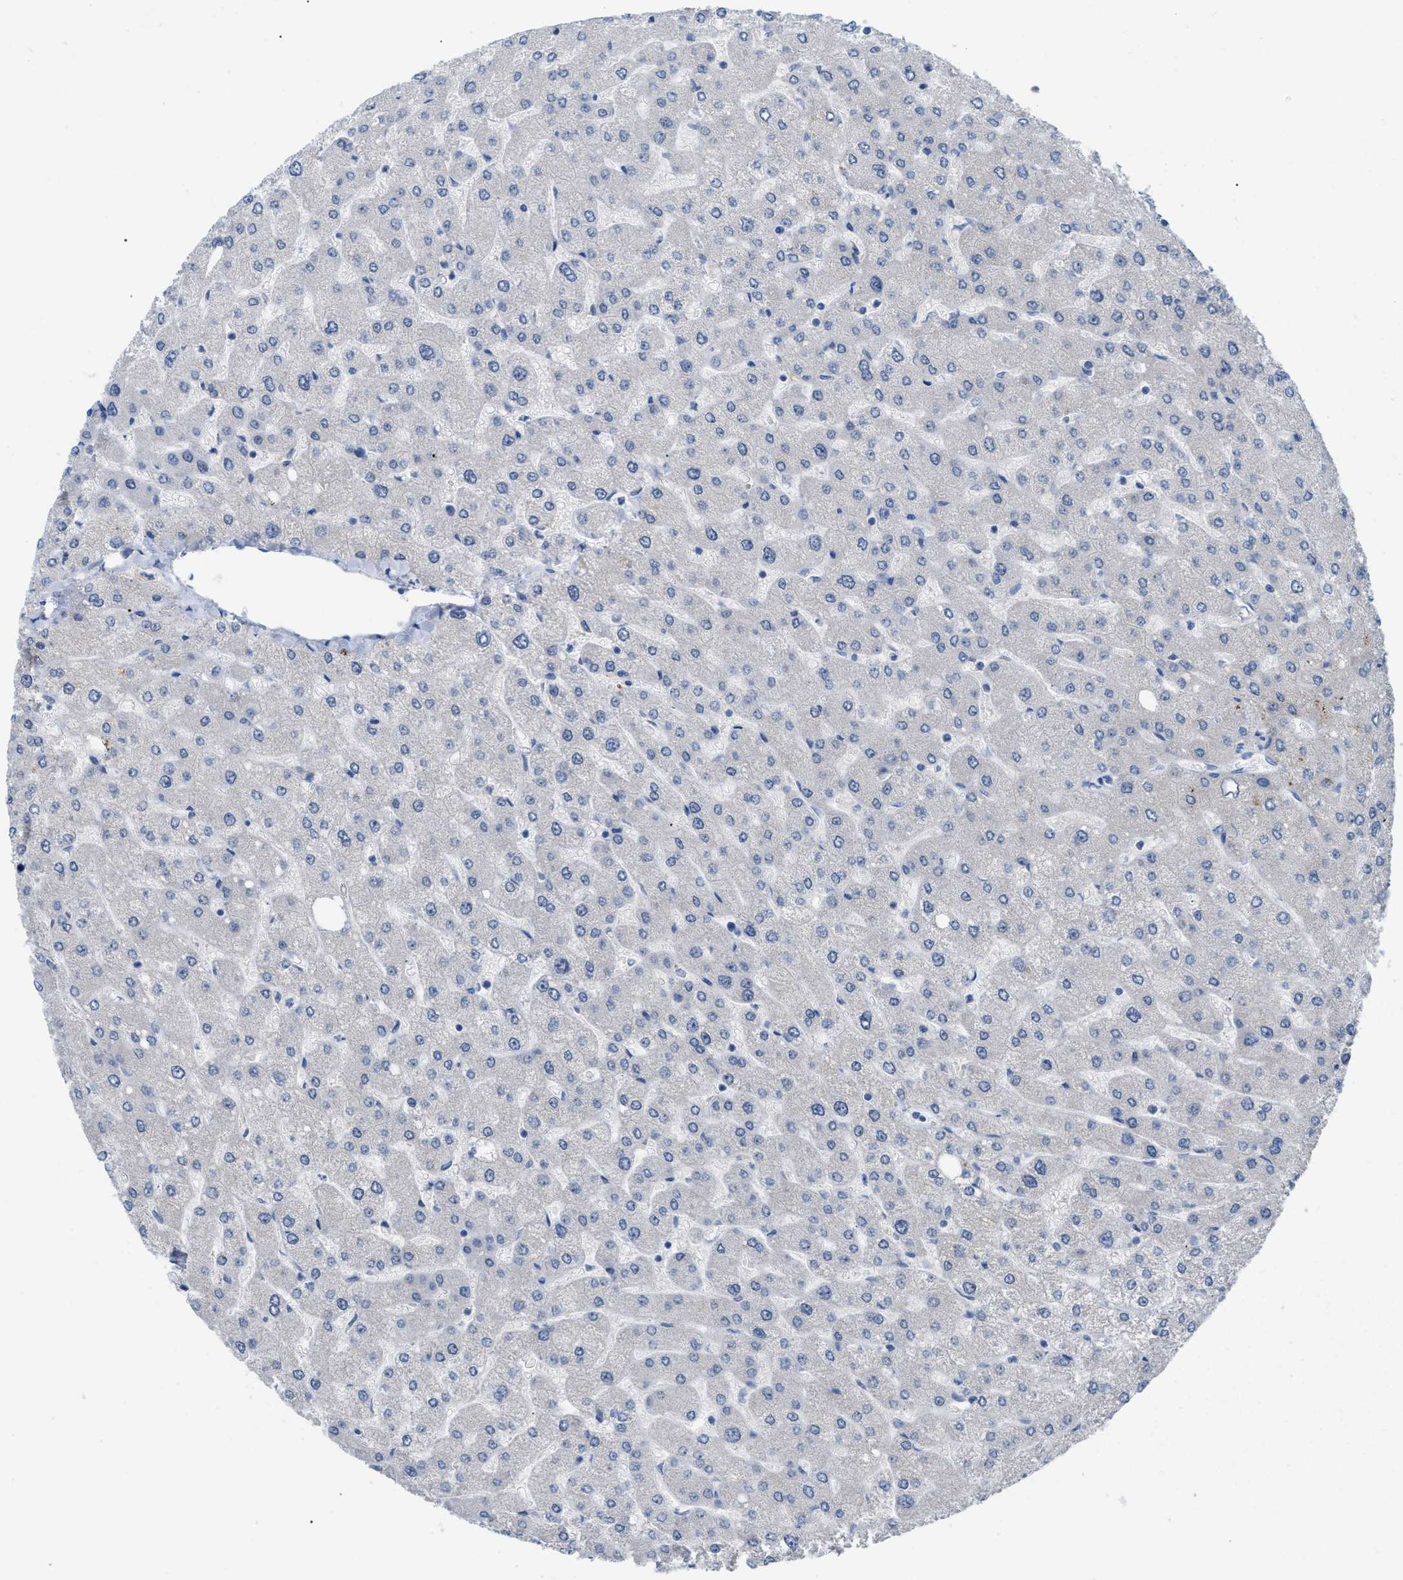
{"staining": {"intensity": "negative", "quantity": "none", "location": "none"}, "tissue": "liver", "cell_type": "Cholangiocytes", "image_type": "normal", "snomed": [{"axis": "morphology", "description": "Normal tissue, NOS"}, {"axis": "topography", "description": "Liver"}], "caption": "Immunohistochemistry of unremarkable human liver shows no staining in cholangiocytes. (DAB immunohistochemistry visualized using brightfield microscopy, high magnification).", "gene": "DHX58", "patient": {"sex": "male", "age": 55}}